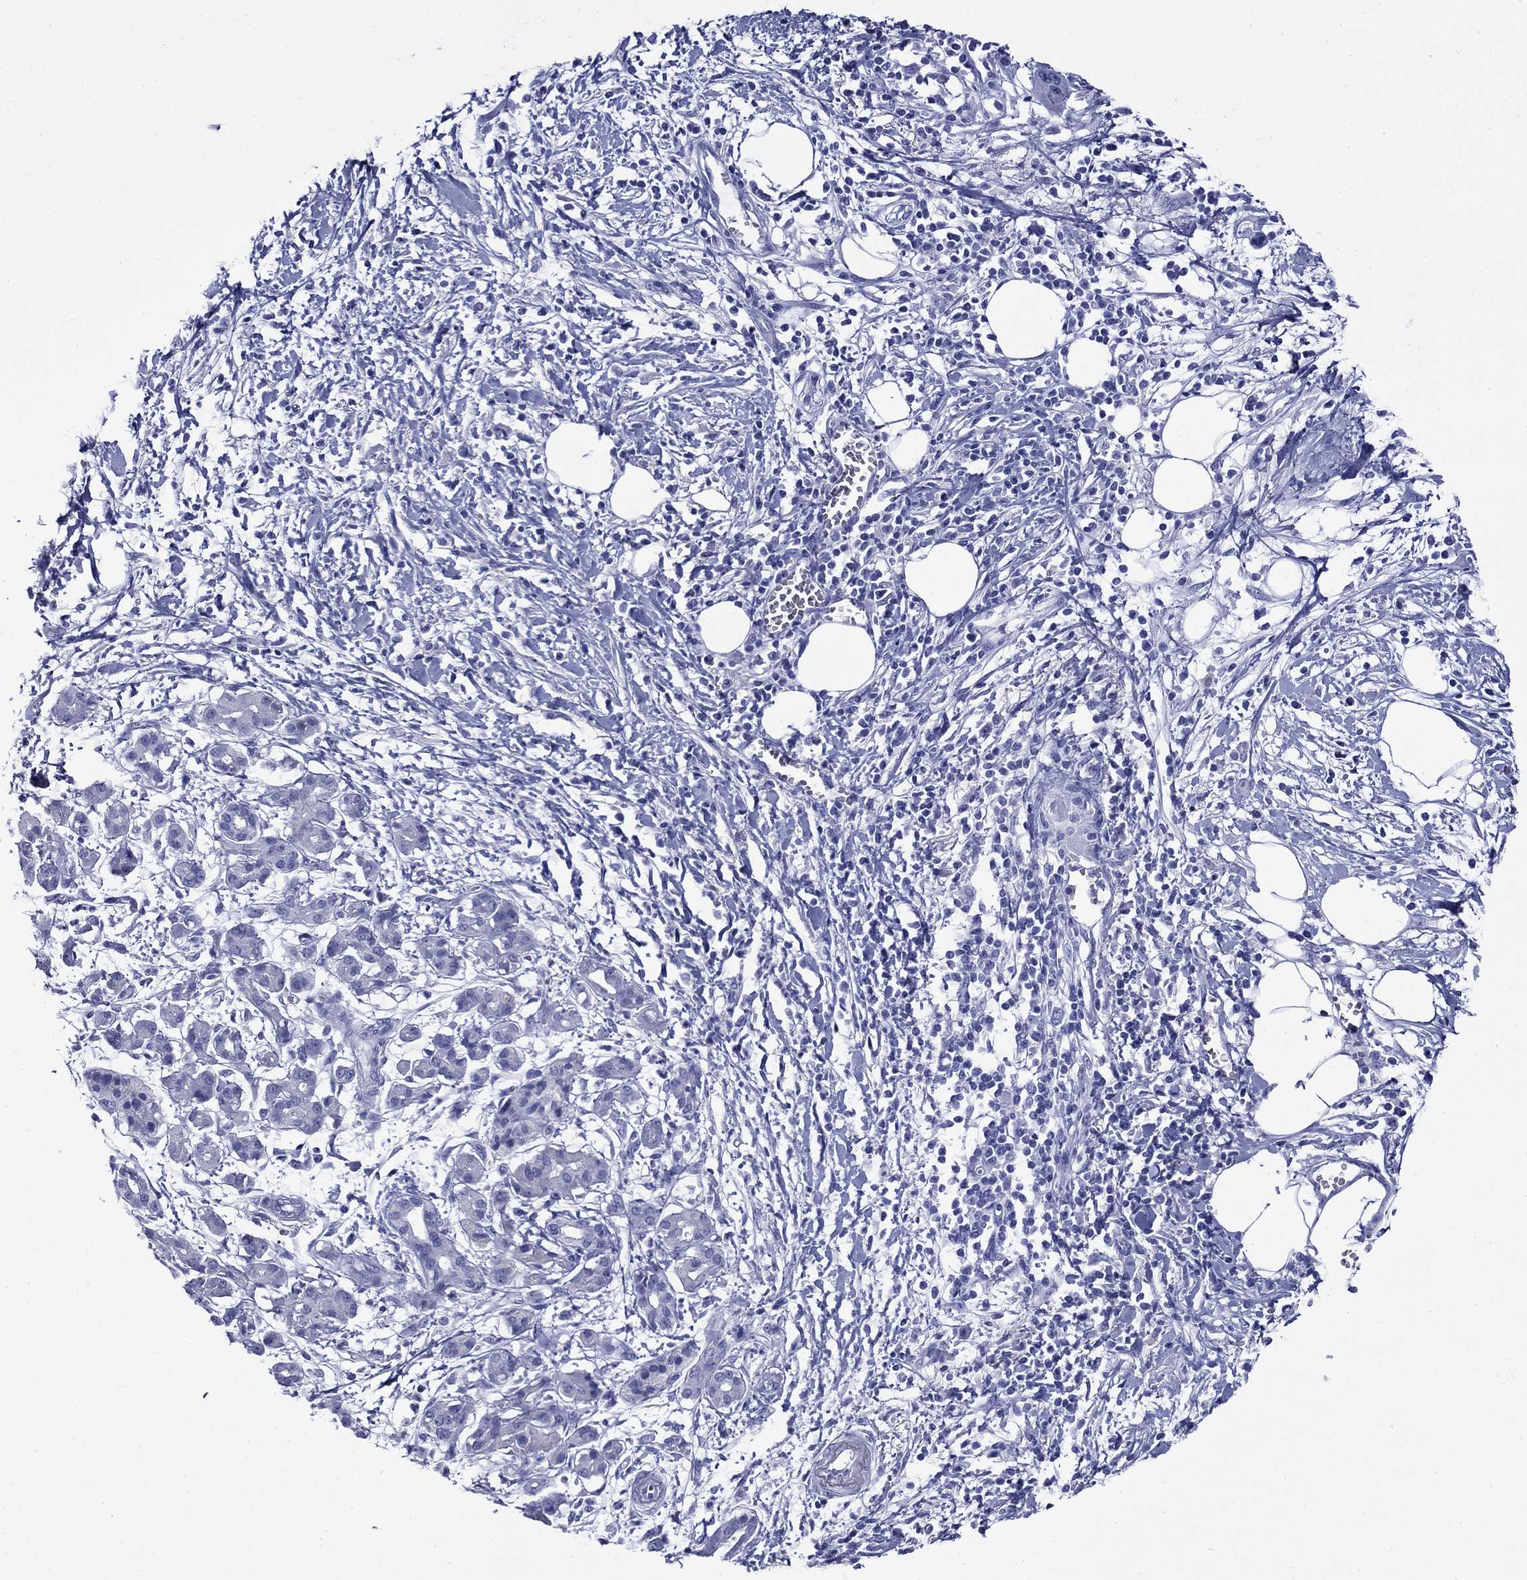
{"staining": {"intensity": "negative", "quantity": "none", "location": "none"}, "tissue": "pancreatic cancer", "cell_type": "Tumor cells", "image_type": "cancer", "snomed": [{"axis": "morphology", "description": "Adenocarcinoma, NOS"}, {"axis": "topography", "description": "Pancreas"}], "caption": "A micrograph of adenocarcinoma (pancreatic) stained for a protein demonstrates no brown staining in tumor cells.", "gene": "GIP", "patient": {"sex": "male", "age": 72}}